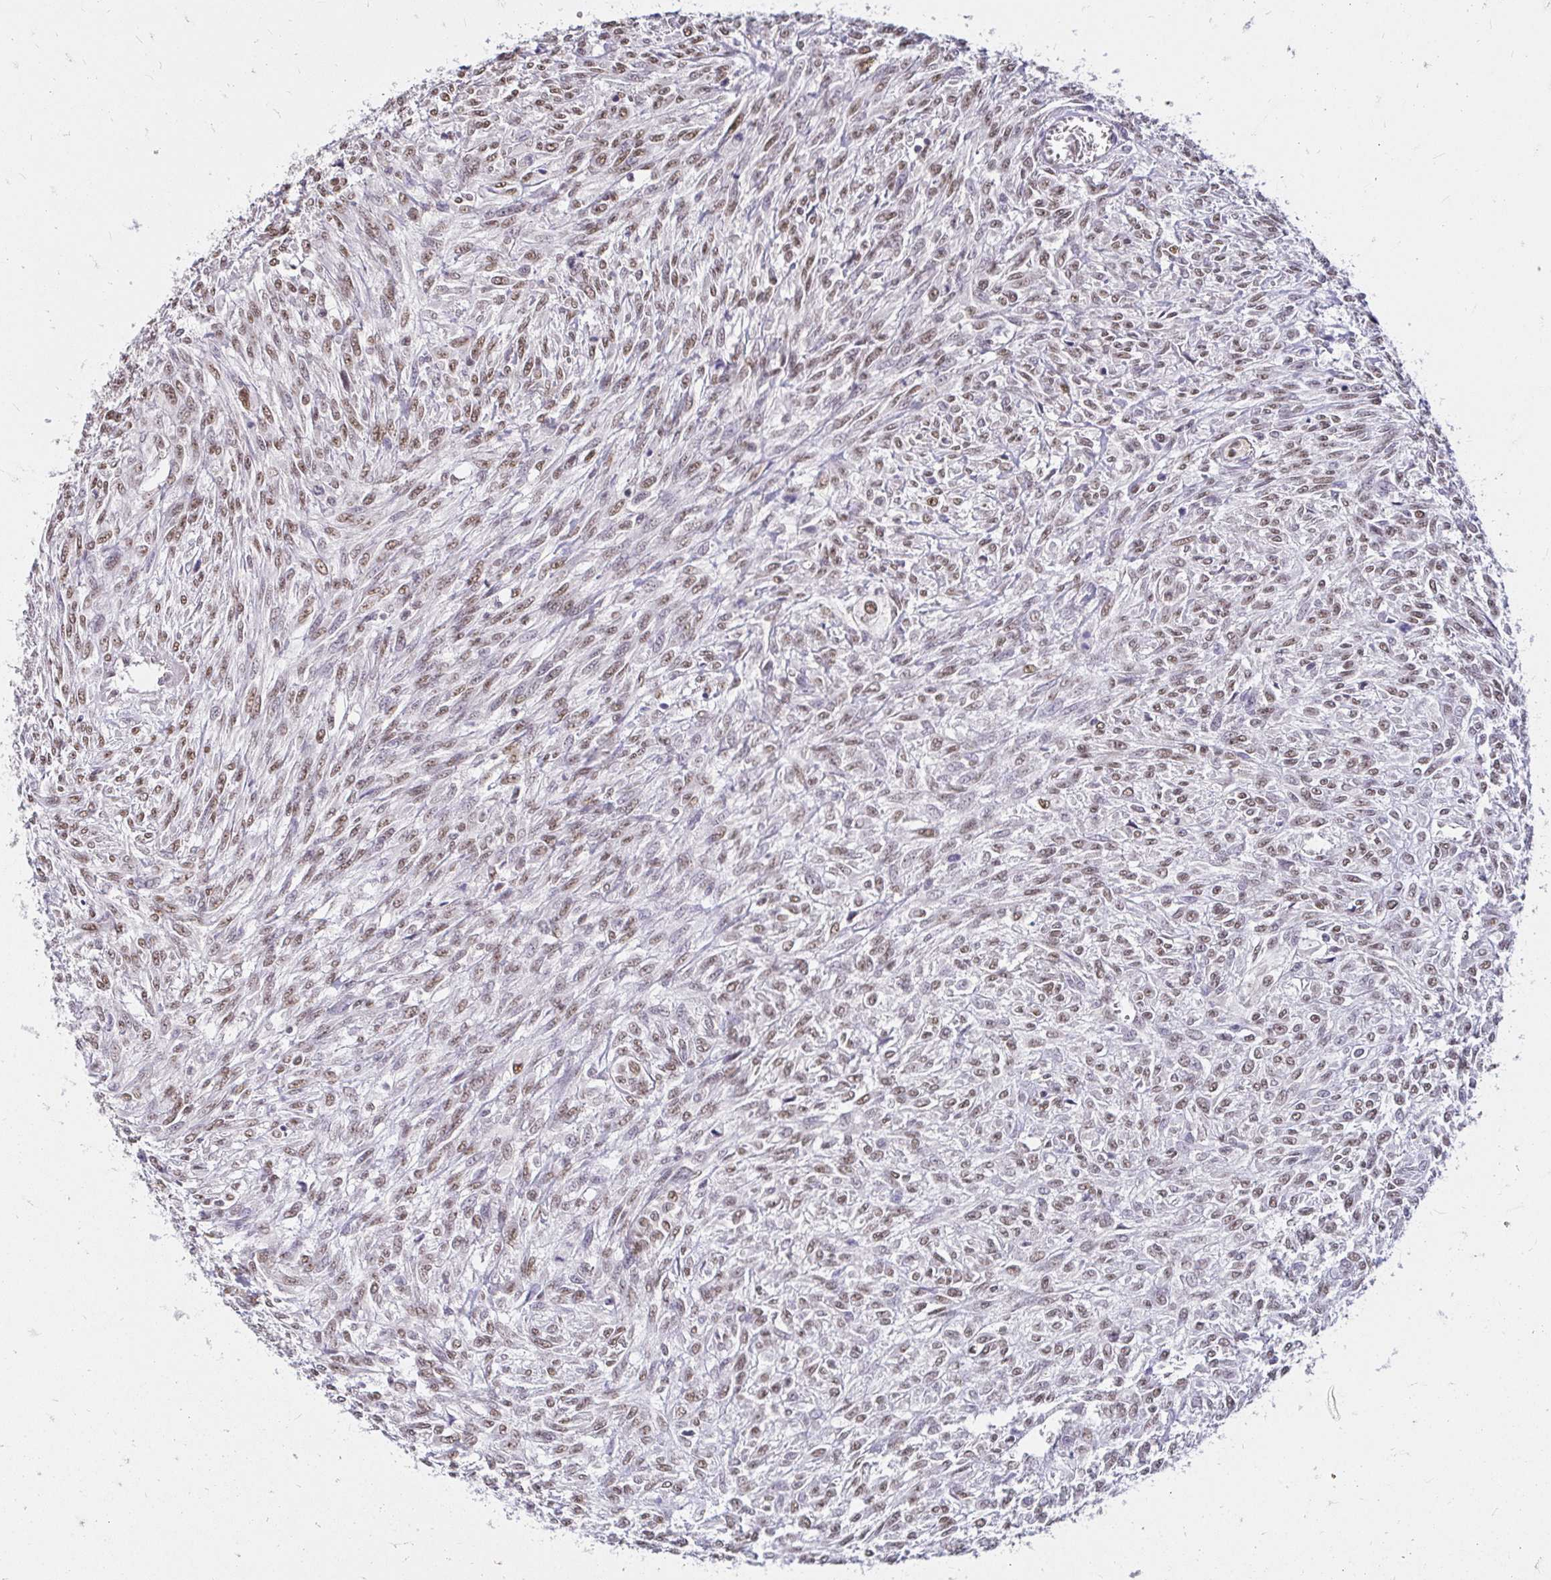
{"staining": {"intensity": "moderate", "quantity": ">75%", "location": "nuclear"}, "tissue": "renal cancer", "cell_type": "Tumor cells", "image_type": "cancer", "snomed": [{"axis": "morphology", "description": "Adenocarcinoma, NOS"}, {"axis": "topography", "description": "Kidney"}], "caption": "A photomicrograph of human renal cancer stained for a protein reveals moderate nuclear brown staining in tumor cells.", "gene": "RIMS4", "patient": {"sex": "male", "age": 58}}